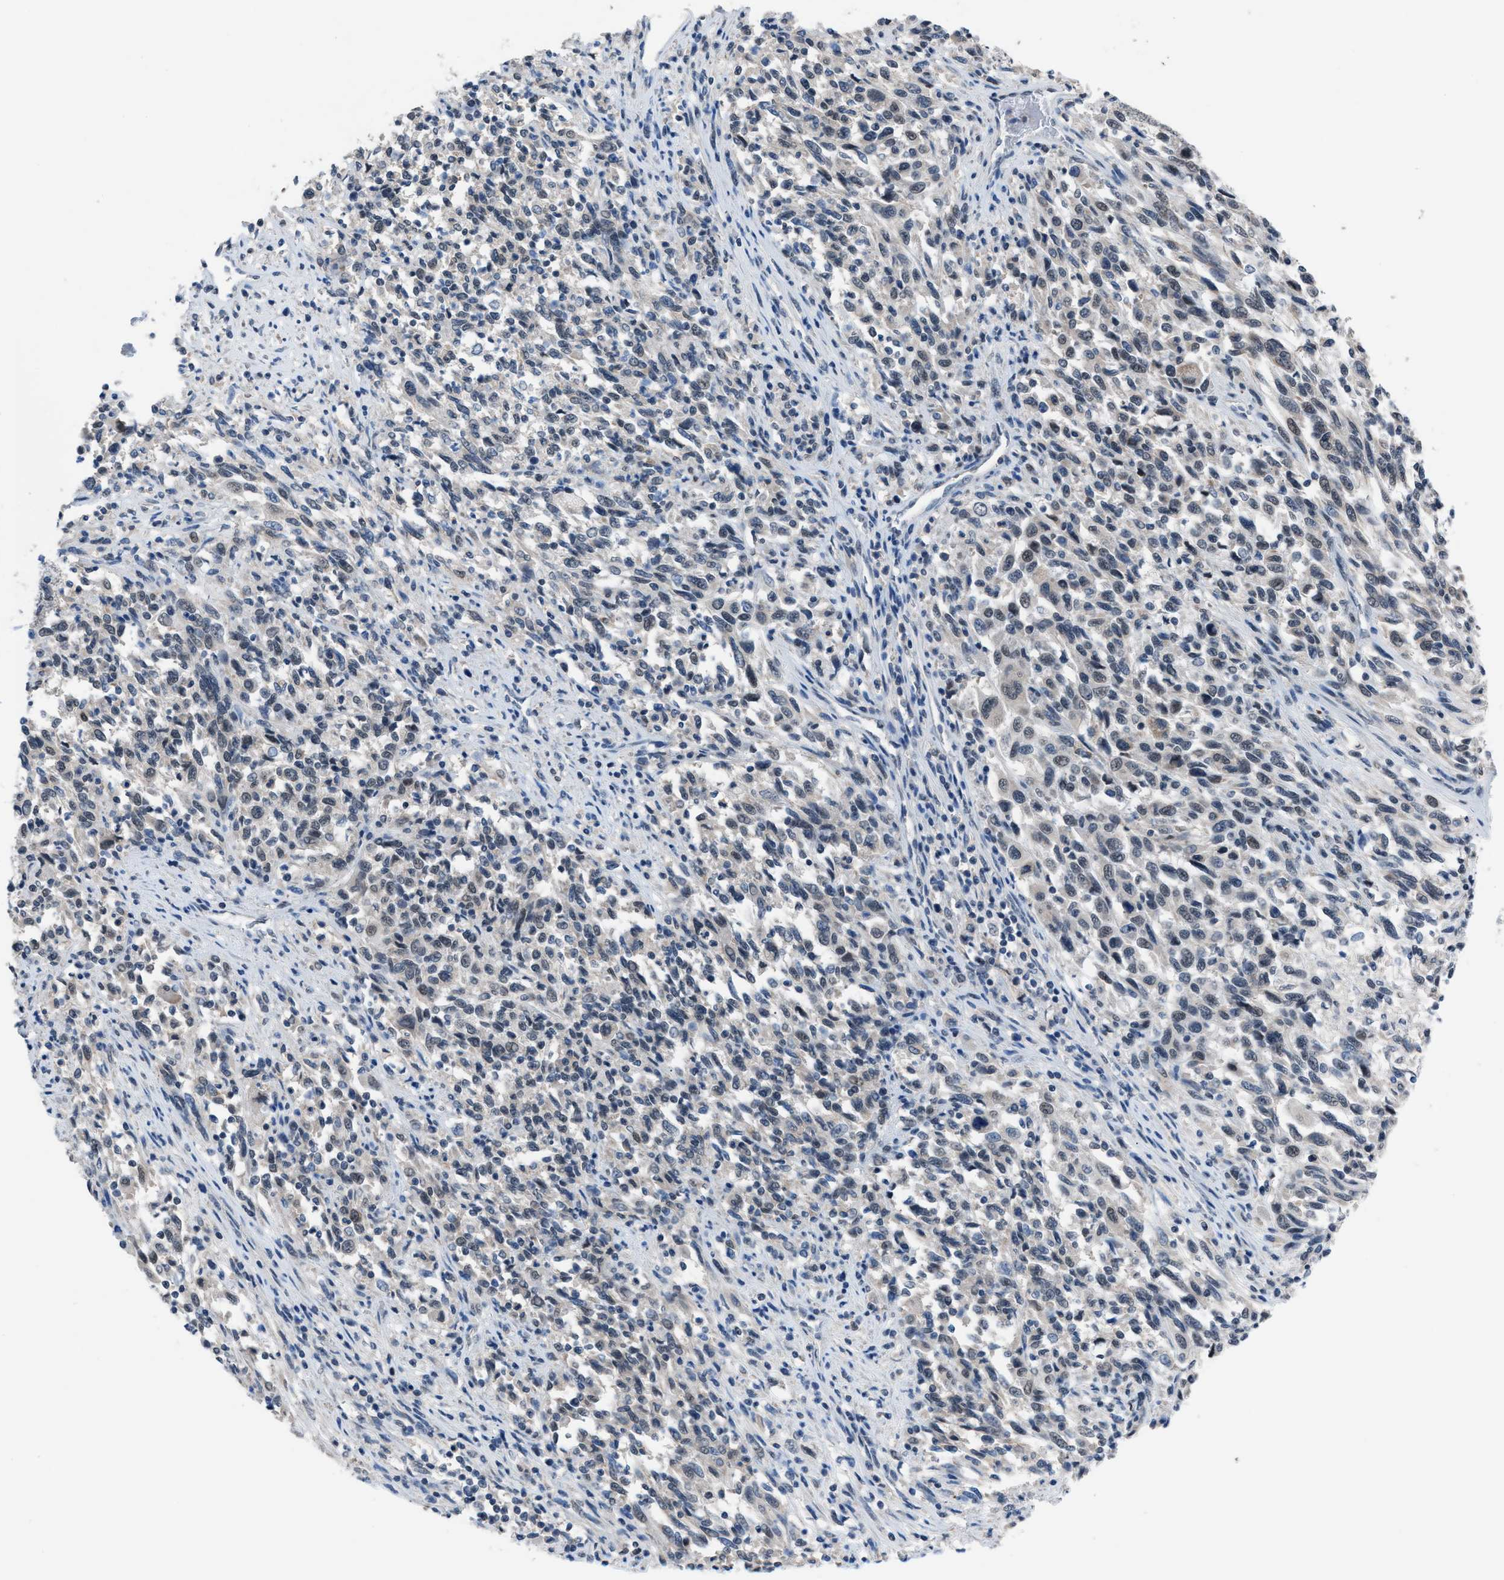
{"staining": {"intensity": "negative", "quantity": "none", "location": "none"}, "tissue": "melanoma", "cell_type": "Tumor cells", "image_type": "cancer", "snomed": [{"axis": "morphology", "description": "Malignant melanoma, Metastatic site"}, {"axis": "topography", "description": "Lymph node"}], "caption": "The IHC photomicrograph has no significant positivity in tumor cells of malignant melanoma (metastatic site) tissue. Brightfield microscopy of immunohistochemistry stained with DAB (3,3'-diaminobenzidine) (brown) and hematoxylin (blue), captured at high magnification.", "gene": "ANAPC11", "patient": {"sex": "male", "age": 61}}